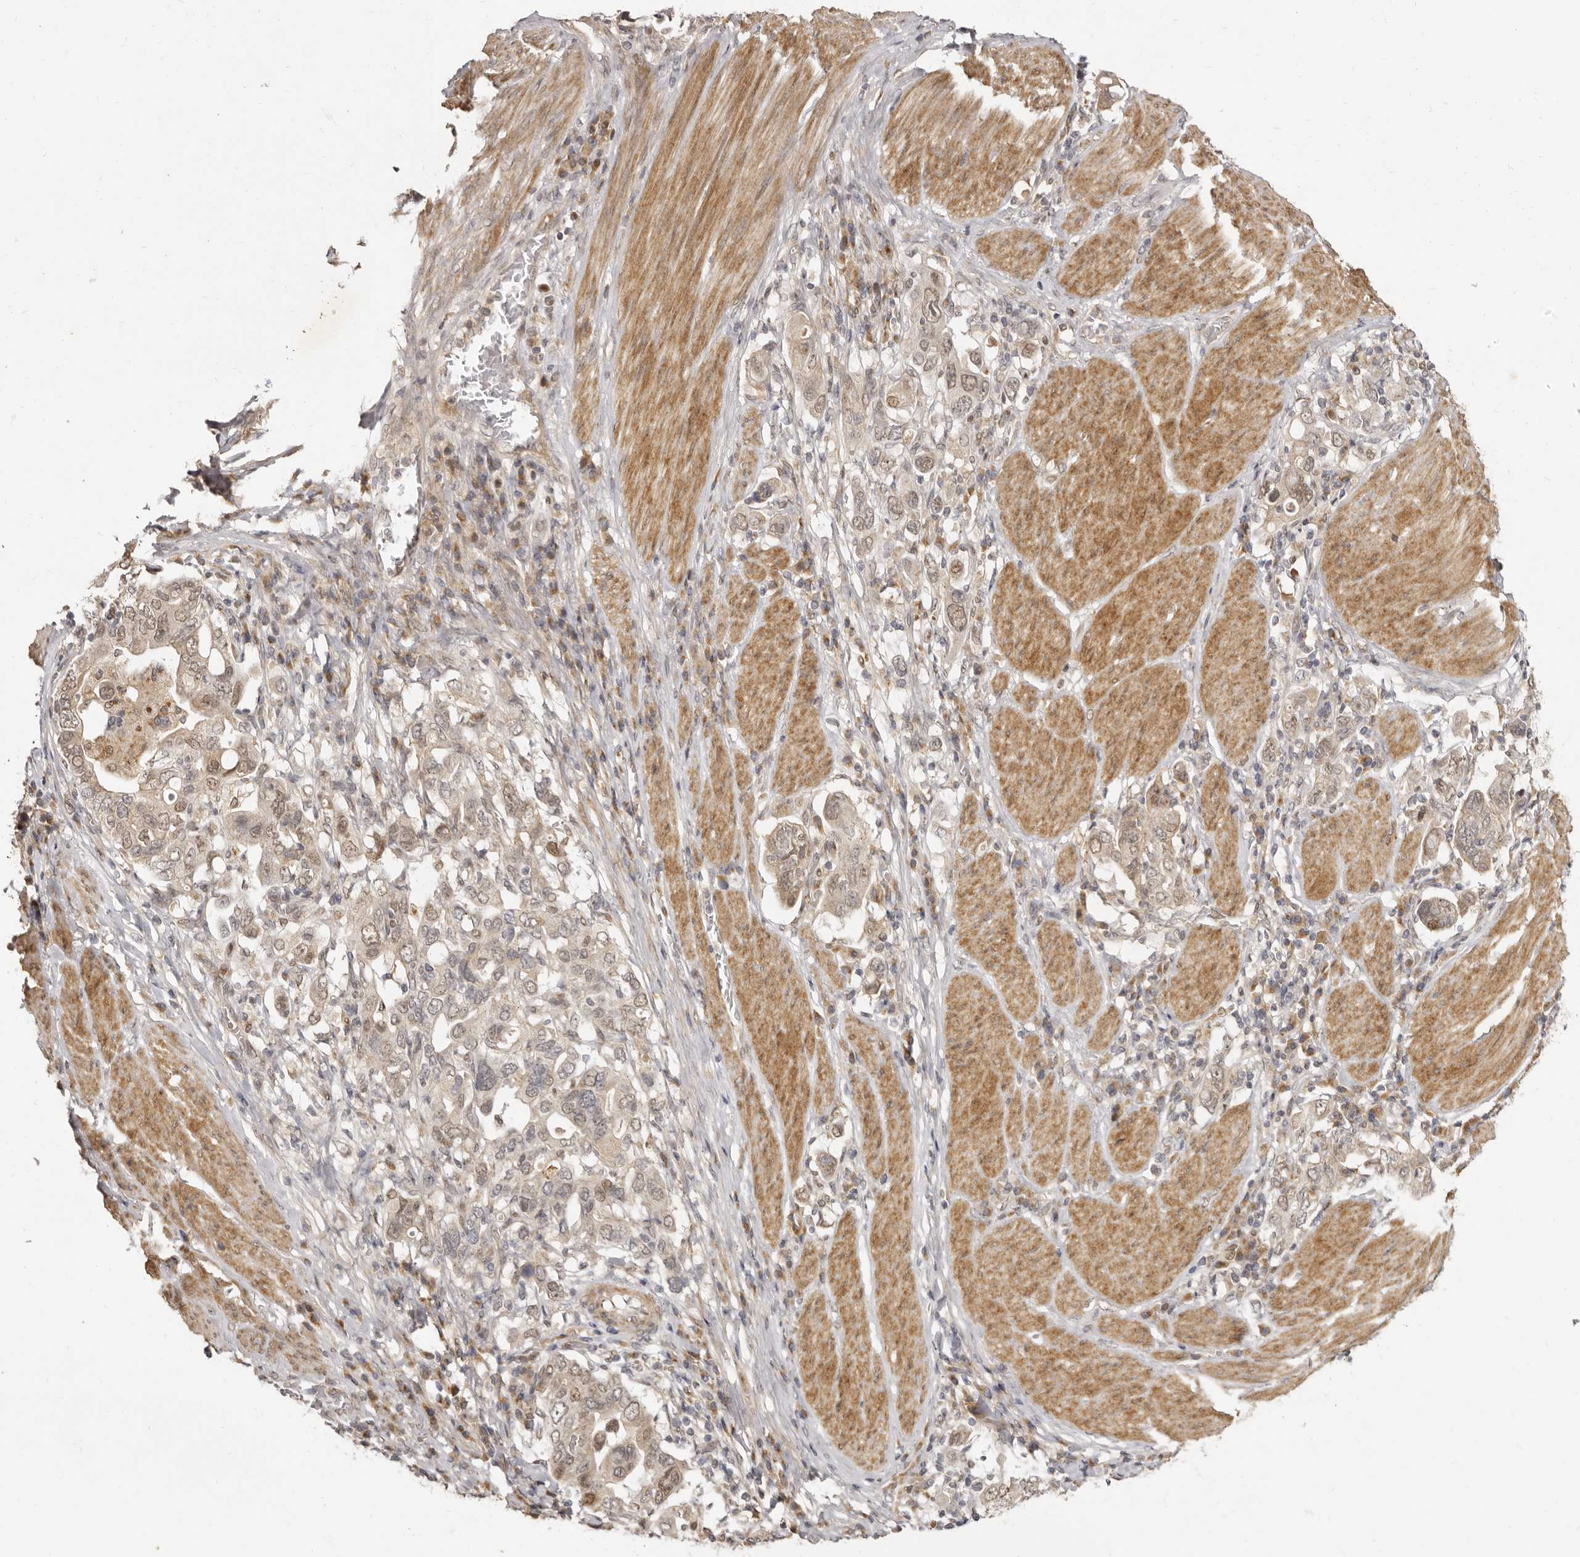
{"staining": {"intensity": "weak", "quantity": "25%-75%", "location": "cytoplasmic/membranous,nuclear"}, "tissue": "stomach cancer", "cell_type": "Tumor cells", "image_type": "cancer", "snomed": [{"axis": "morphology", "description": "Adenocarcinoma, NOS"}, {"axis": "topography", "description": "Stomach, upper"}], "caption": "Adenocarcinoma (stomach) stained with a brown dye exhibits weak cytoplasmic/membranous and nuclear positive staining in about 25%-75% of tumor cells.", "gene": "ZNF326", "patient": {"sex": "male", "age": 62}}